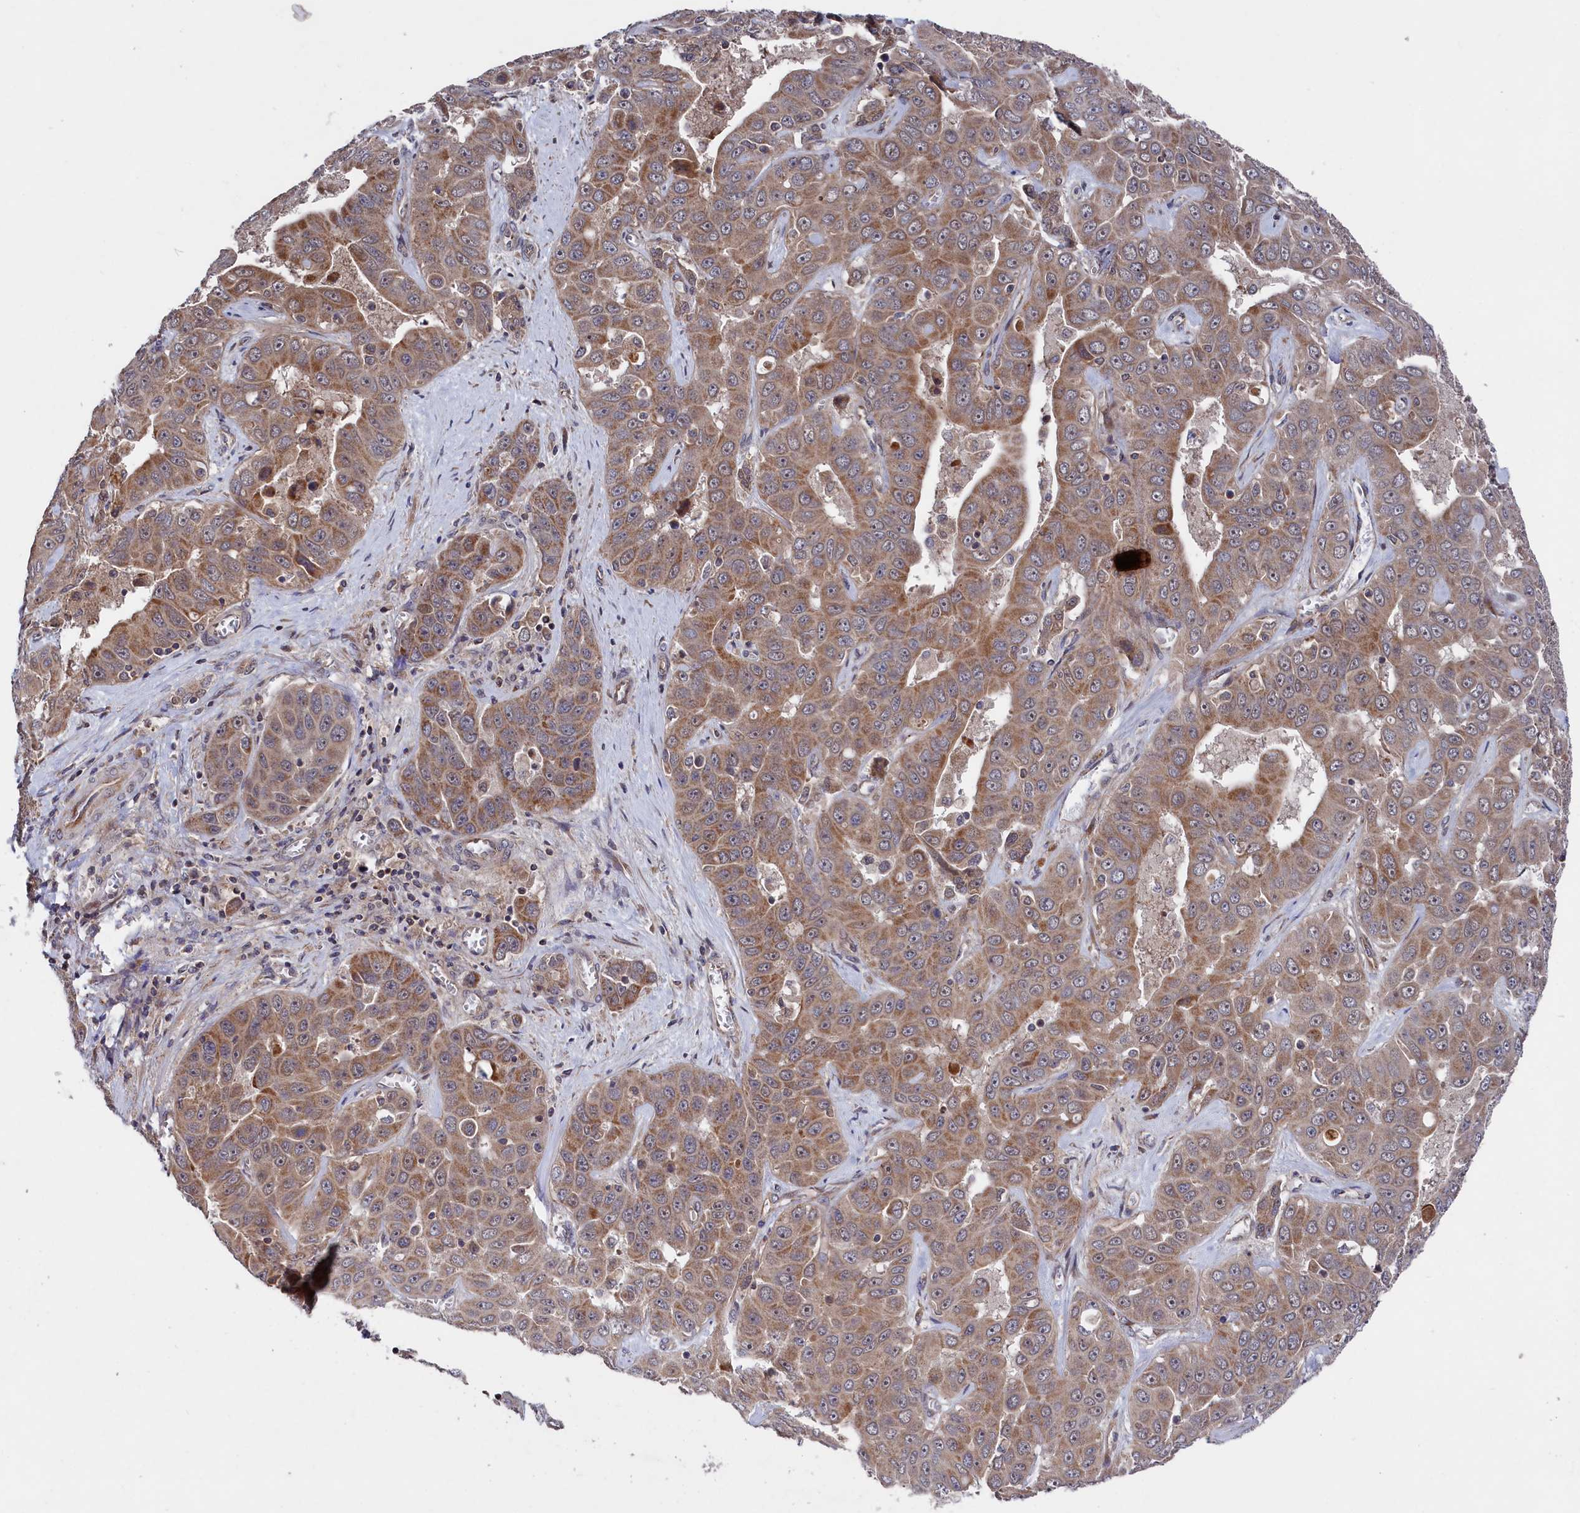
{"staining": {"intensity": "moderate", "quantity": "25%-75%", "location": "cytoplasmic/membranous"}, "tissue": "liver cancer", "cell_type": "Tumor cells", "image_type": "cancer", "snomed": [{"axis": "morphology", "description": "Cholangiocarcinoma"}, {"axis": "topography", "description": "Liver"}], "caption": "Protein staining of cholangiocarcinoma (liver) tissue displays moderate cytoplasmic/membranous positivity in about 25%-75% of tumor cells. Immunohistochemistry stains the protein in brown and the nuclei are stained blue.", "gene": "SUPV3L1", "patient": {"sex": "female", "age": 52}}